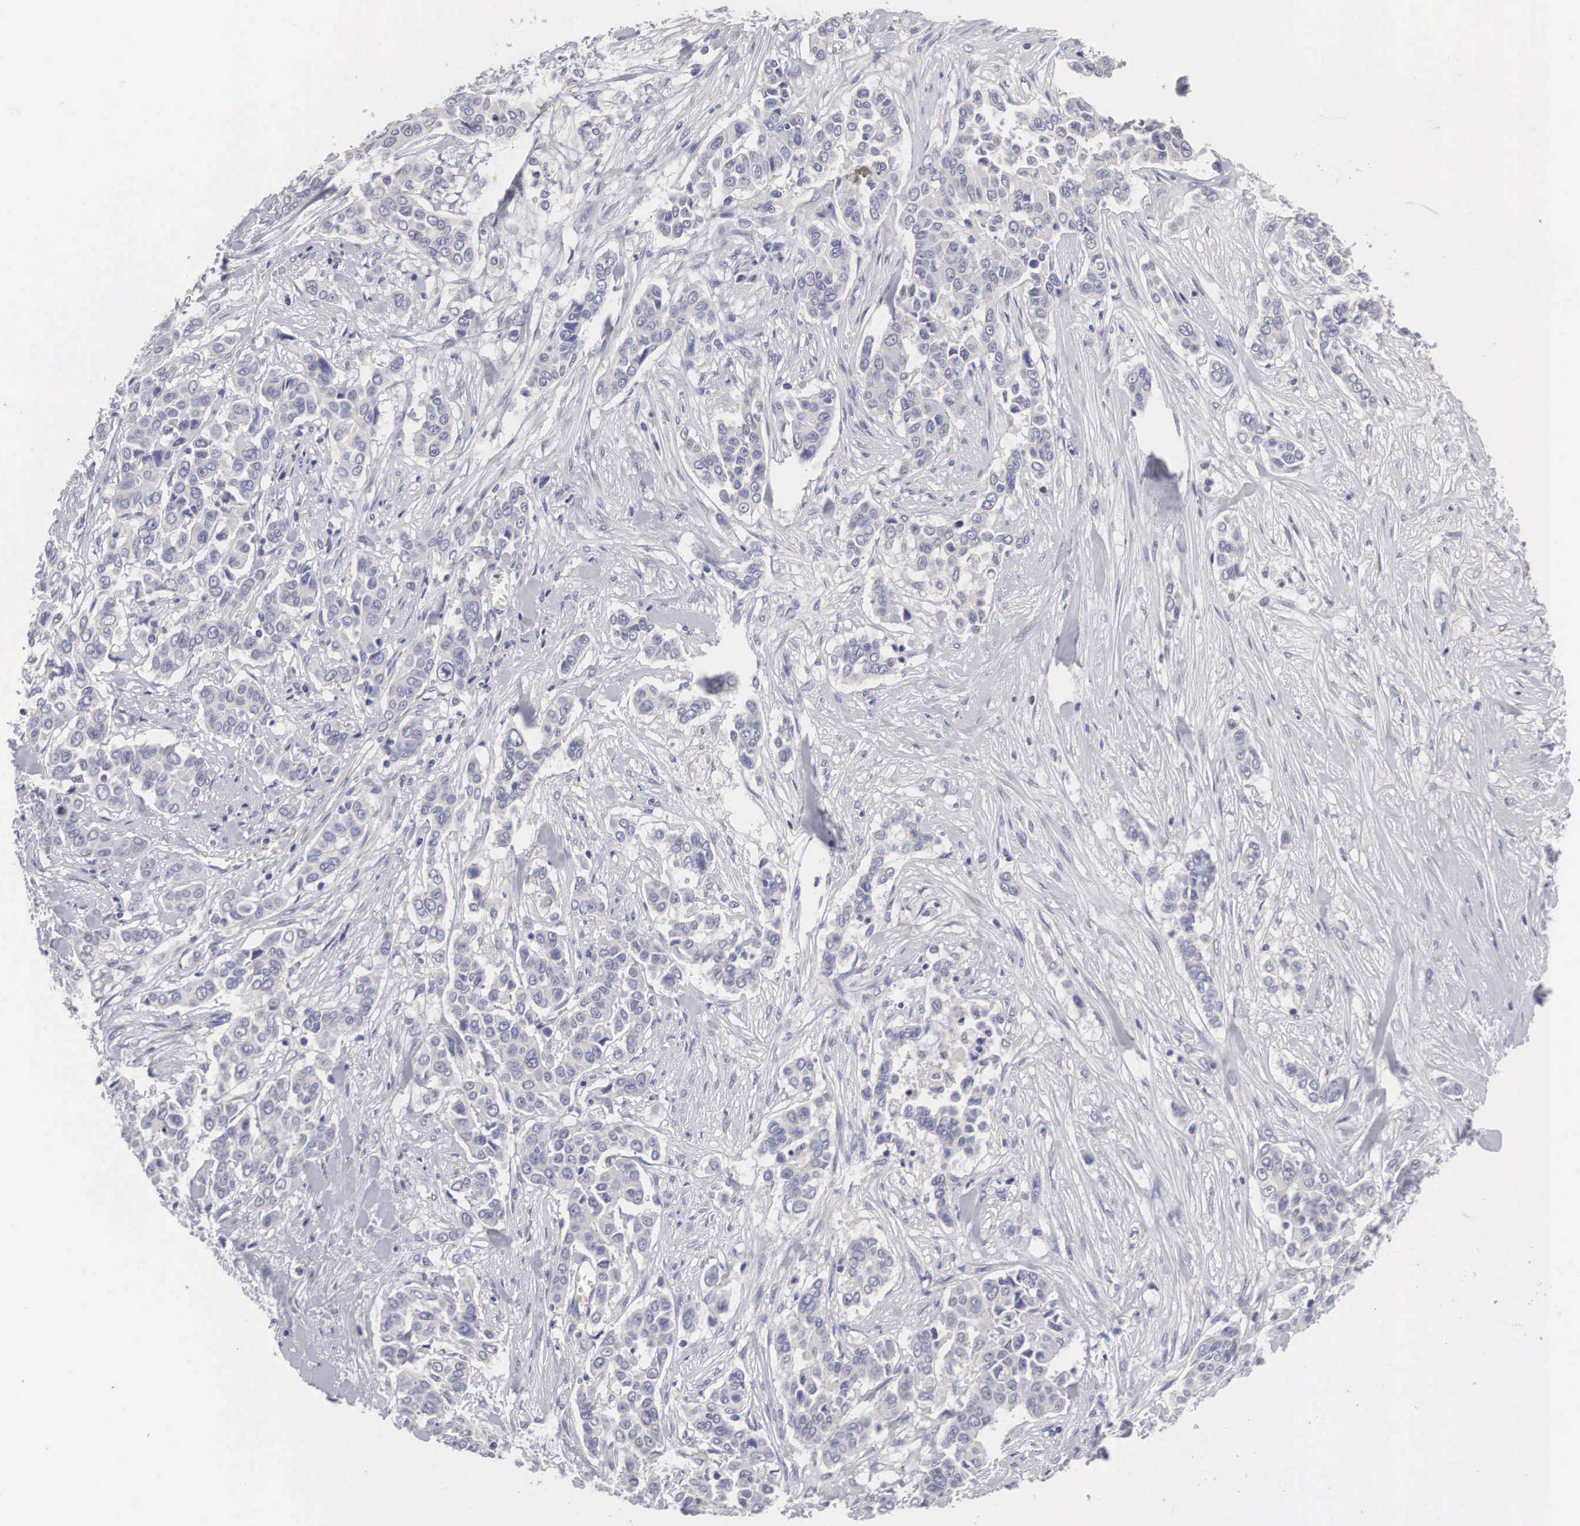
{"staining": {"intensity": "negative", "quantity": "none", "location": "none"}, "tissue": "pancreatic cancer", "cell_type": "Tumor cells", "image_type": "cancer", "snomed": [{"axis": "morphology", "description": "Adenocarcinoma, NOS"}, {"axis": "topography", "description": "Pancreas"}], "caption": "The immunohistochemistry (IHC) image has no significant positivity in tumor cells of pancreatic cancer (adenocarcinoma) tissue.", "gene": "ABHD4", "patient": {"sex": "female", "age": 52}}